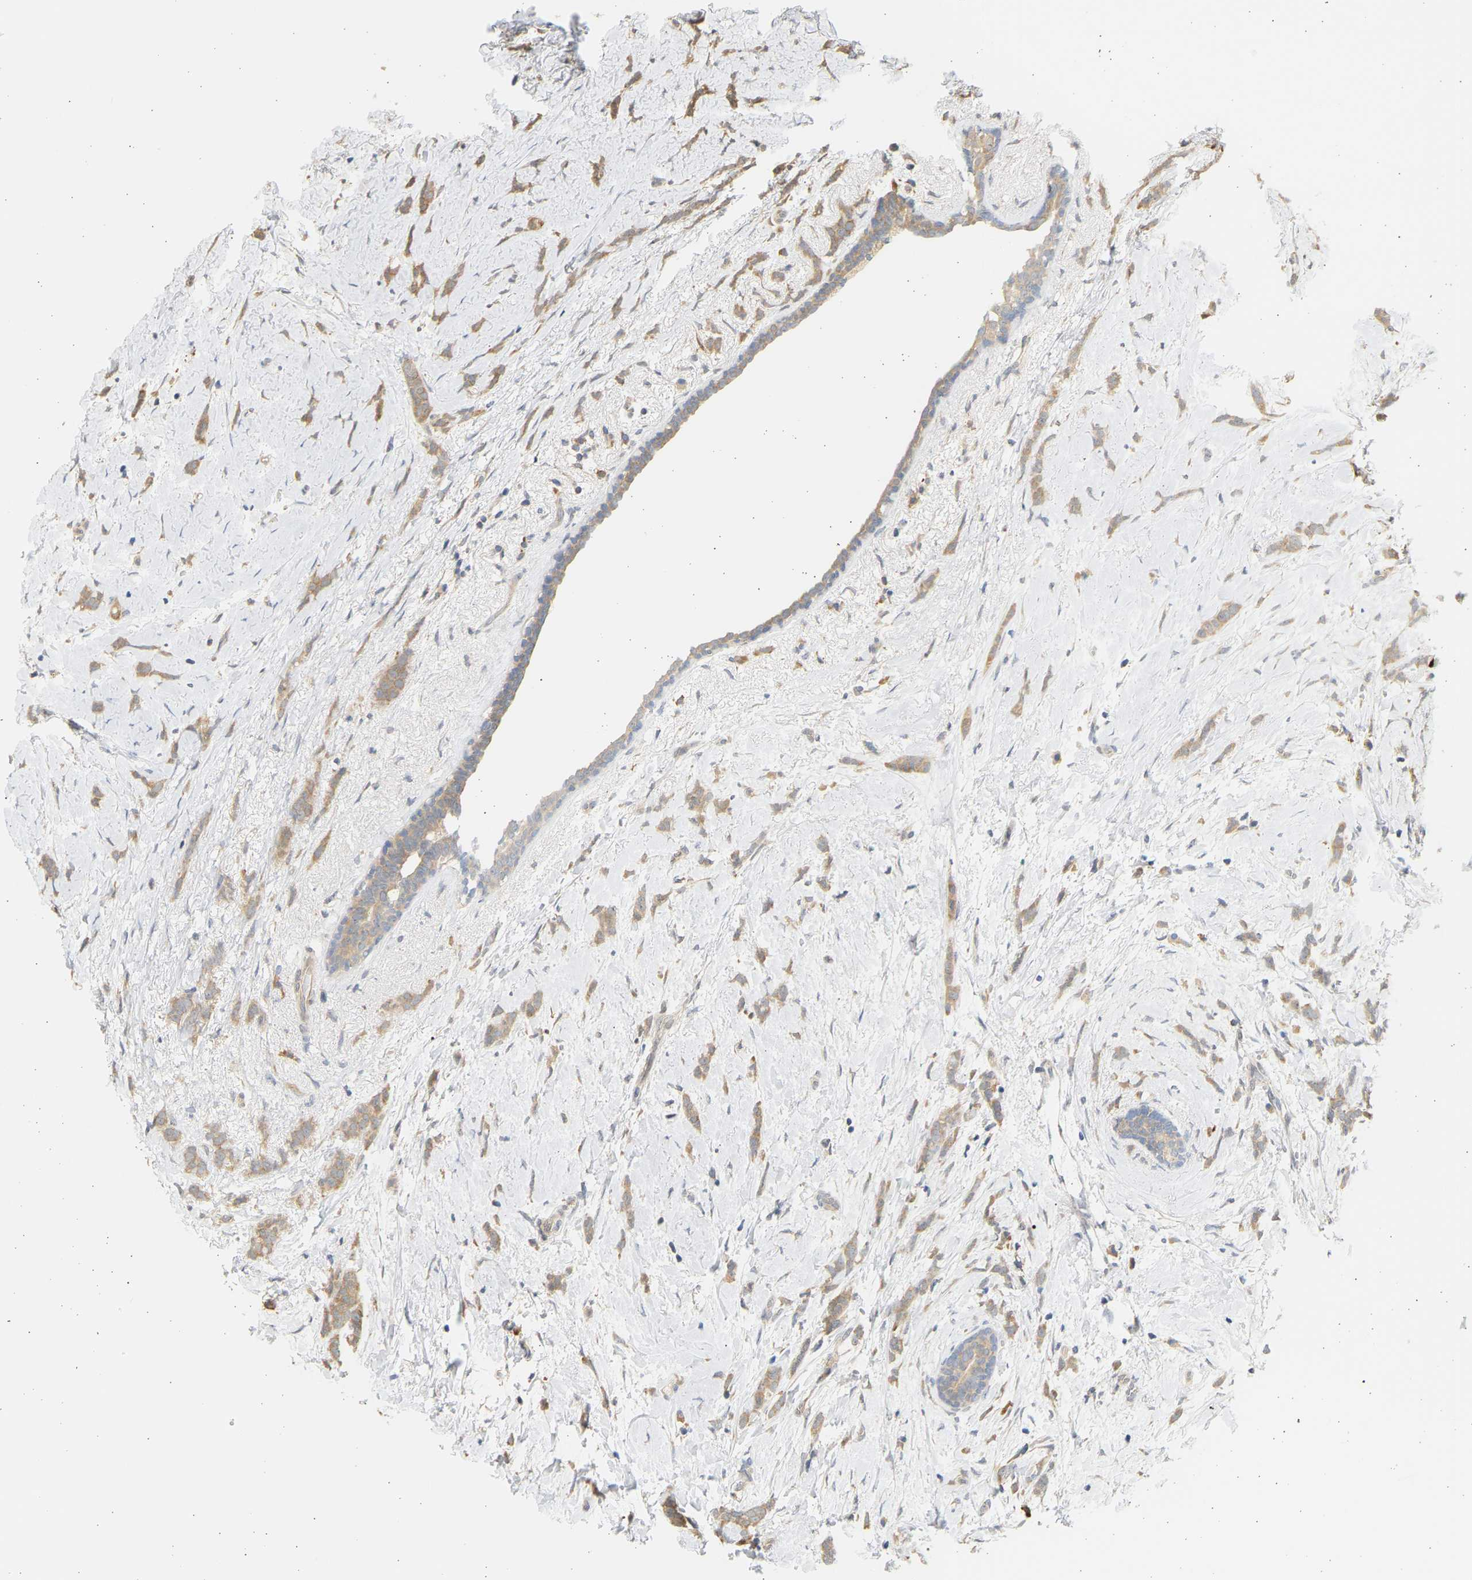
{"staining": {"intensity": "moderate", "quantity": ">75%", "location": "cytoplasmic/membranous"}, "tissue": "breast cancer", "cell_type": "Tumor cells", "image_type": "cancer", "snomed": [{"axis": "morphology", "description": "Lobular carcinoma, in situ"}, {"axis": "morphology", "description": "Lobular carcinoma"}, {"axis": "topography", "description": "Breast"}], "caption": "This micrograph reveals IHC staining of breast cancer, with medium moderate cytoplasmic/membranous staining in about >75% of tumor cells.", "gene": "B4GALT6", "patient": {"sex": "female", "age": 41}}